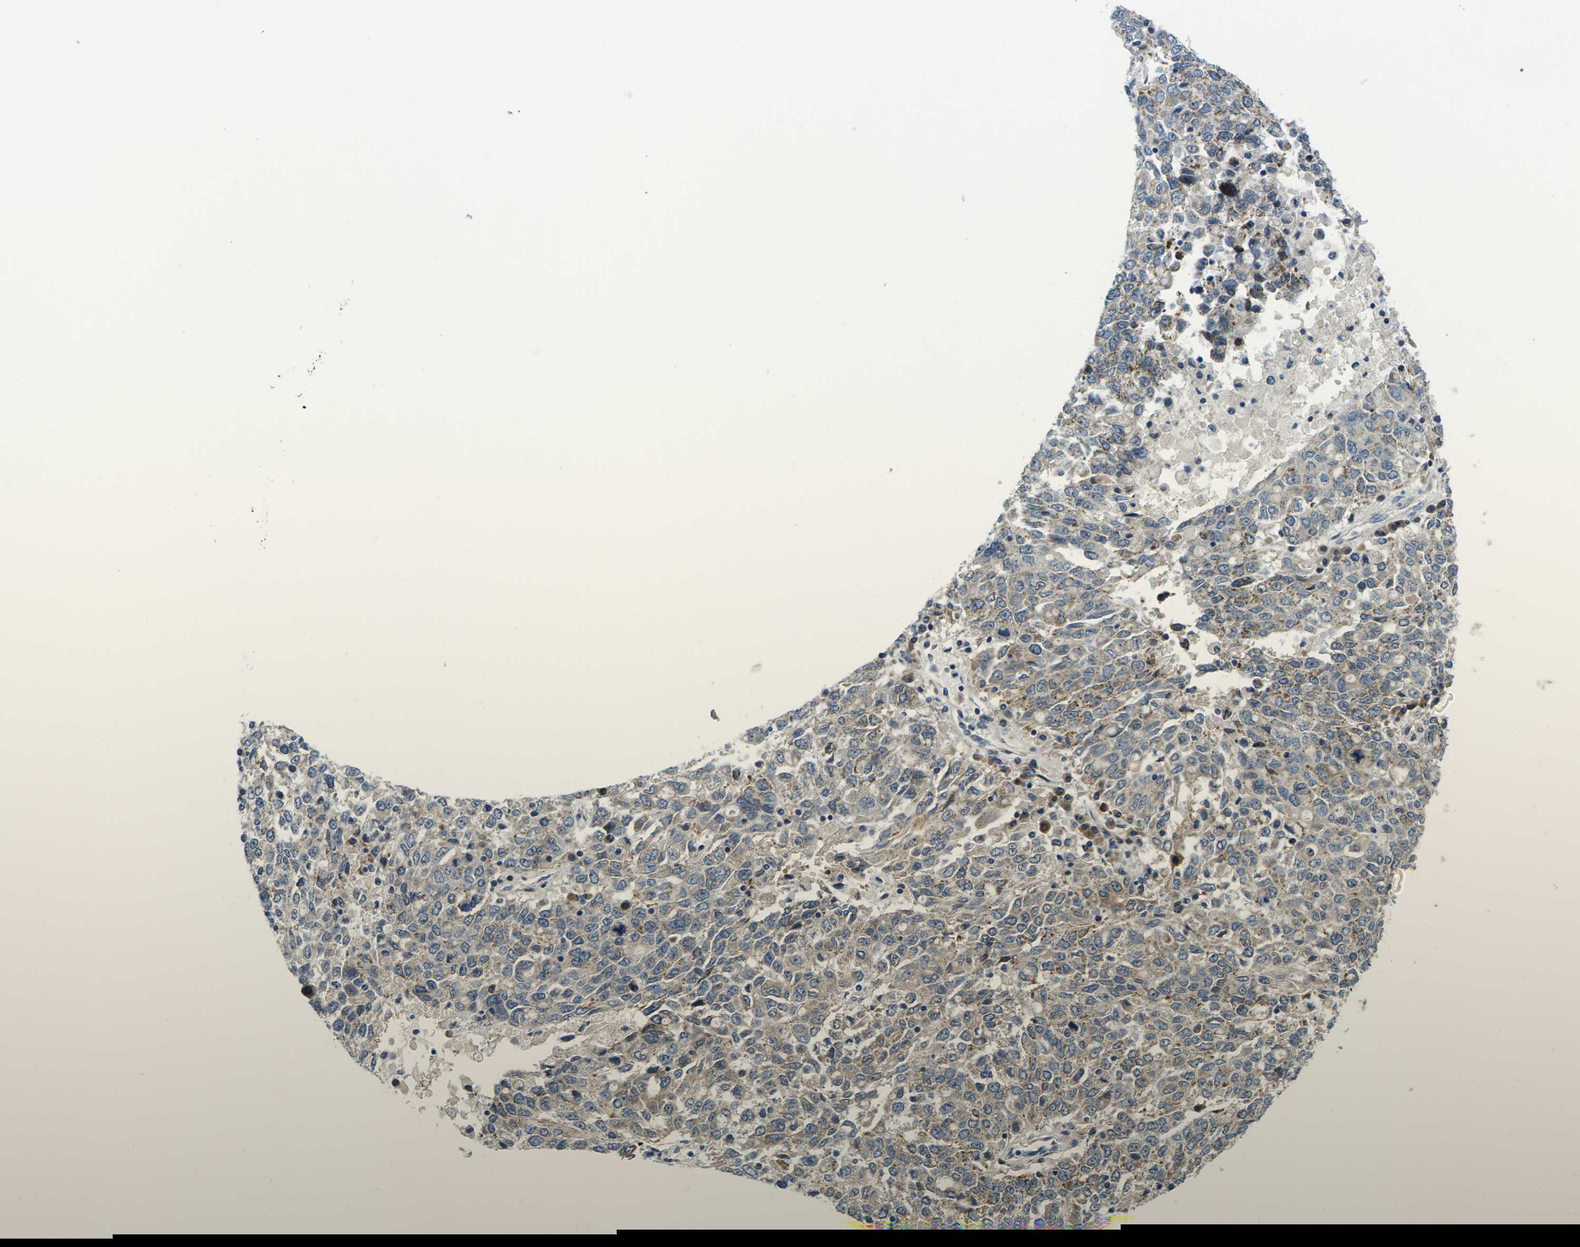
{"staining": {"intensity": "weak", "quantity": ">75%", "location": "cytoplasmic/membranous"}, "tissue": "ovarian cancer", "cell_type": "Tumor cells", "image_type": "cancer", "snomed": [{"axis": "morphology", "description": "Carcinoma, endometroid"}, {"axis": "topography", "description": "Ovary"}], "caption": "A low amount of weak cytoplasmic/membranous expression is appreciated in approximately >75% of tumor cells in ovarian endometroid carcinoma tissue. Immunohistochemistry stains the protein in brown and the nuclei are stained blue.", "gene": "ERGIC3", "patient": {"sex": "female", "age": 62}}